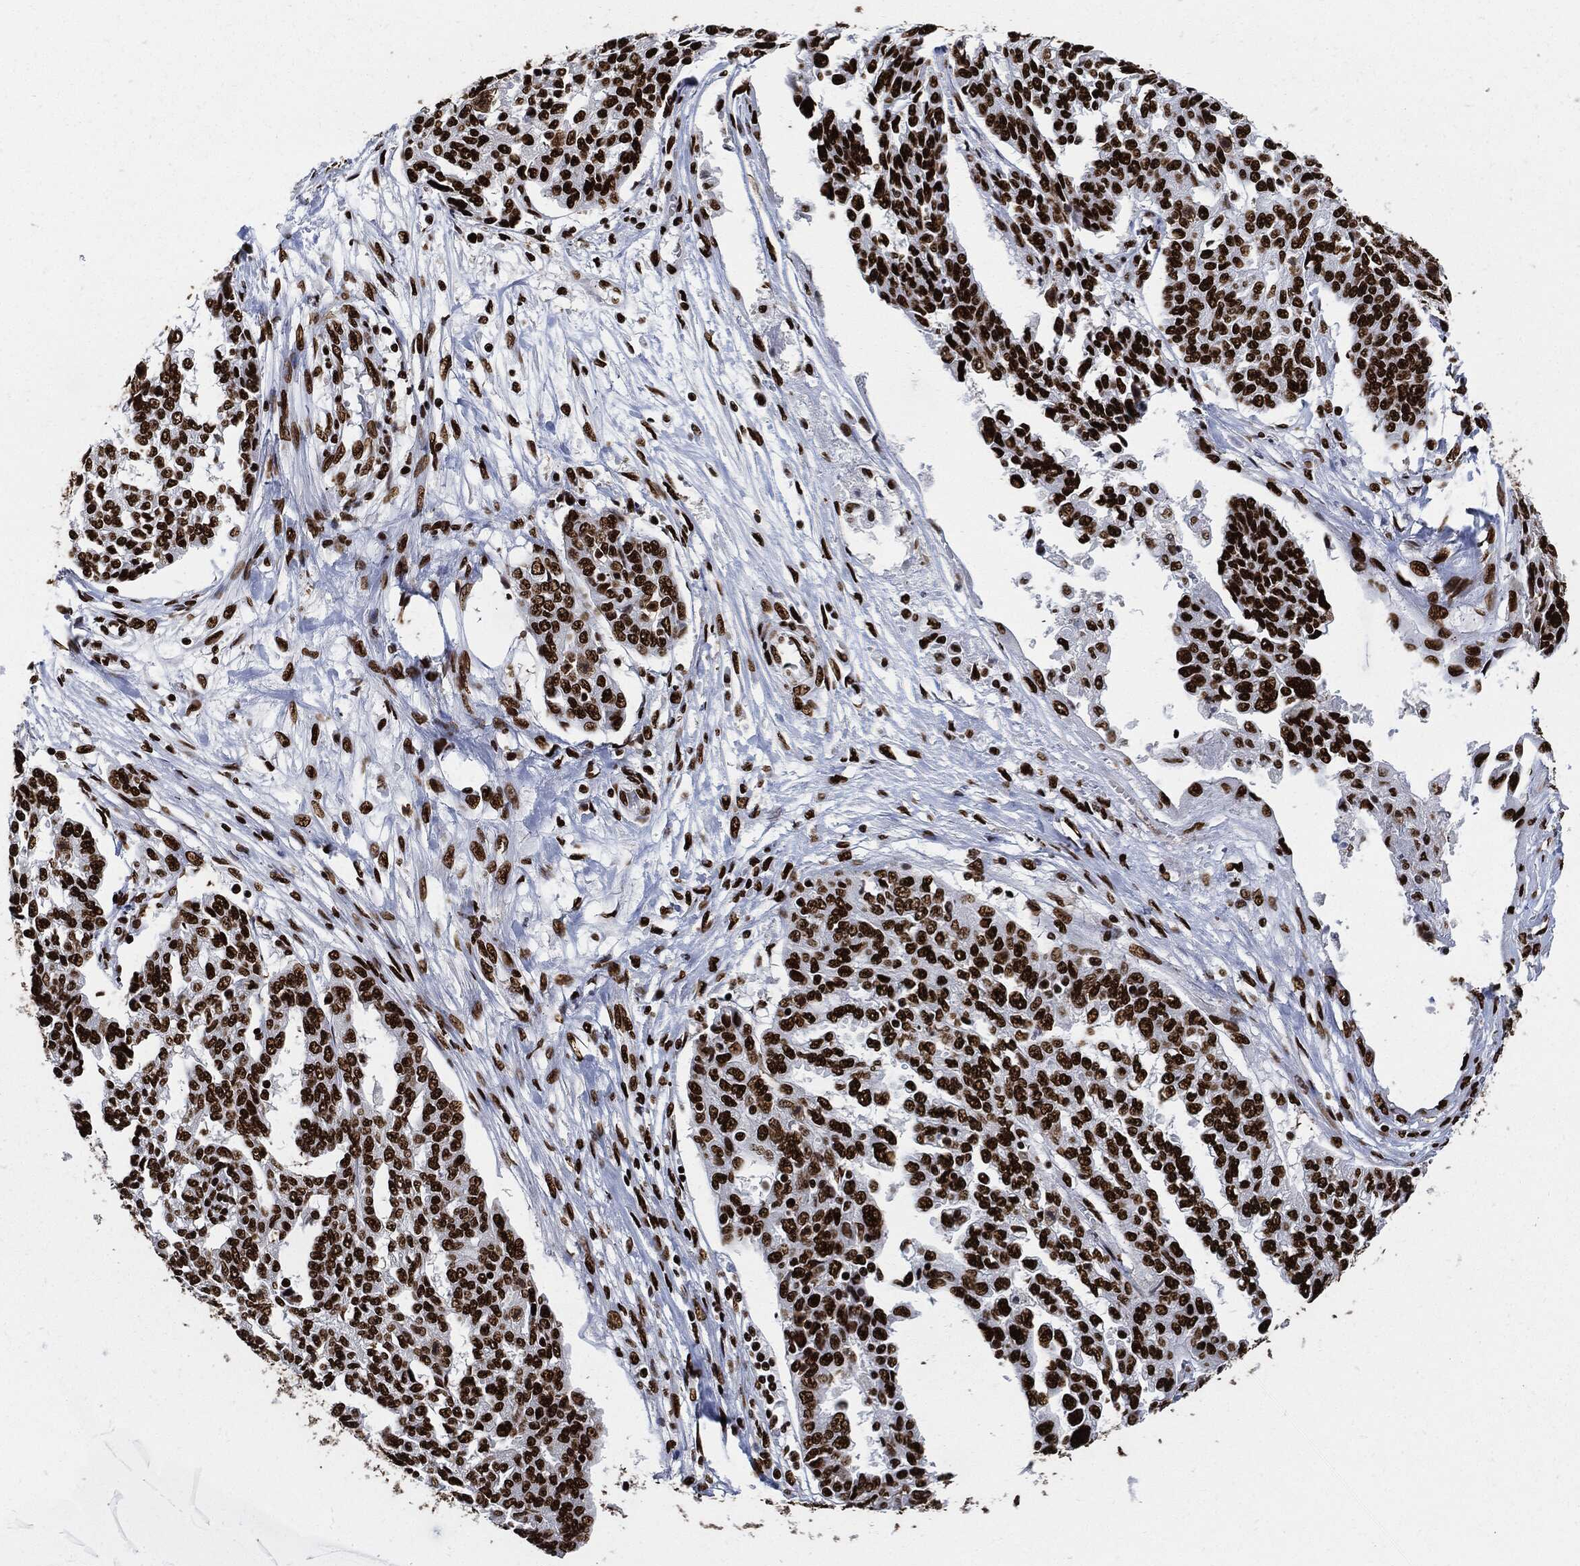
{"staining": {"intensity": "strong", "quantity": ">75%", "location": "nuclear"}, "tissue": "ovarian cancer", "cell_type": "Tumor cells", "image_type": "cancer", "snomed": [{"axis": "morphology", "description": "Cystadenocarcinoma, serous, NOS"}, {"axis": "topography", "description": "Ovary"}], "caption": "IHC micrograph of human serous cystadenocarcinoma (ovarian) stained for a protein (brown), which reveals high levels of strong nuclear positivity in about >75% of tumor cells.", "gene": "RECQL", "patient": {"sex": "female", "age": 67}}